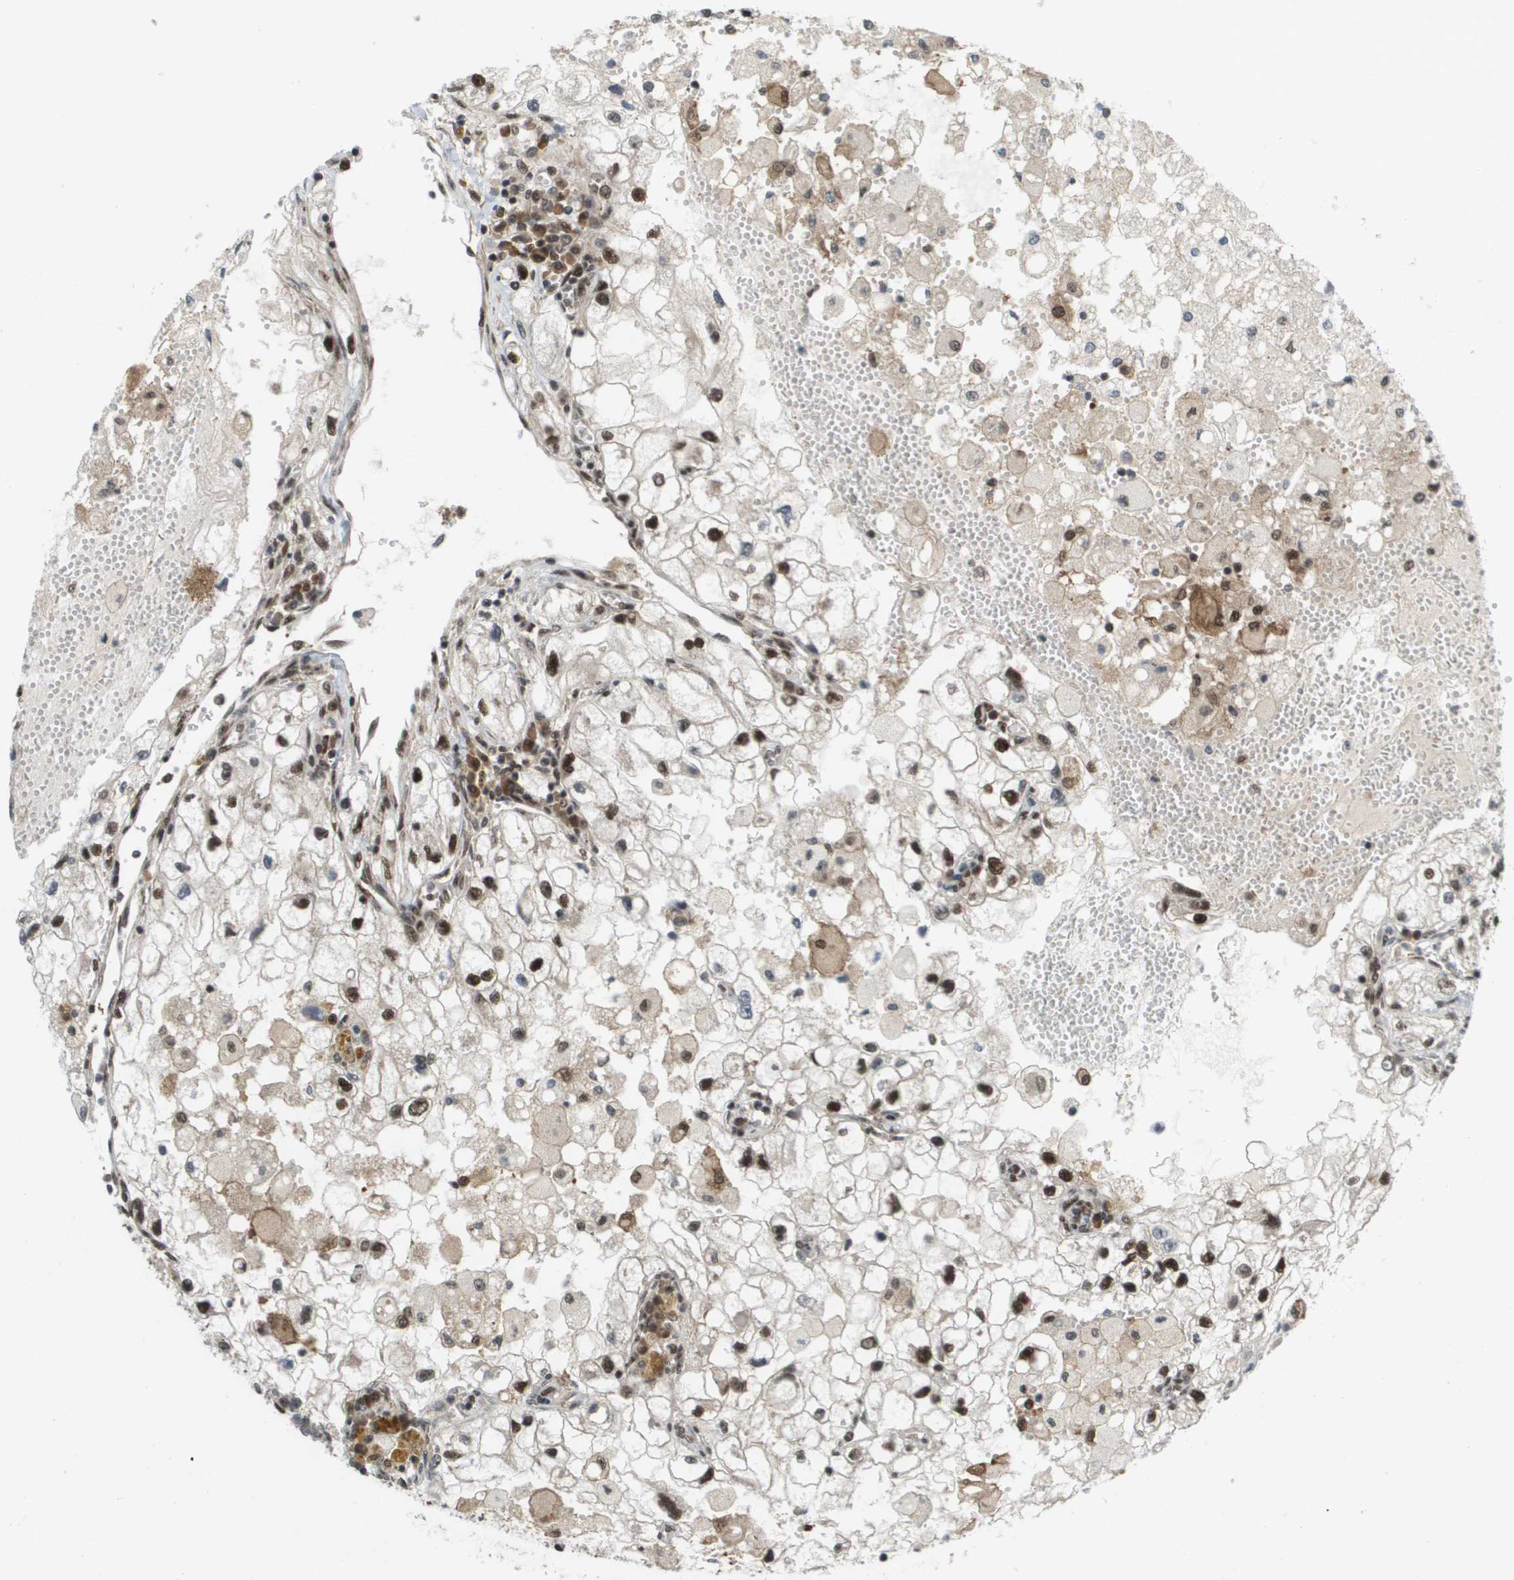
{"staining": {"intensity": "moderate", "quantity": "25%-75%", "location": "nuclear"}, "tissue": "renal cancer", "cell_type": "Tumor cells", "image_type": "cancer", "snomed": [{"axis": "morphology", "description": "Adenocarcinoma, NOS"}, {"axis": "topography", "description": "Kidney"}], "caption": "Protein positivity by immunohistochemistry (IHC) displays moderate nuclear positivity in approximately 25%-75% of tumor cells in renal adenocarcinoma. The staining is performed using DAB (3,3'-diaminobenzidine) brown chromogen to label protein expression. The nuclei are counter-stained blue using hematoxylin.", "gene": "PRCC", "patient": {"sex": "female", "age": 70}}